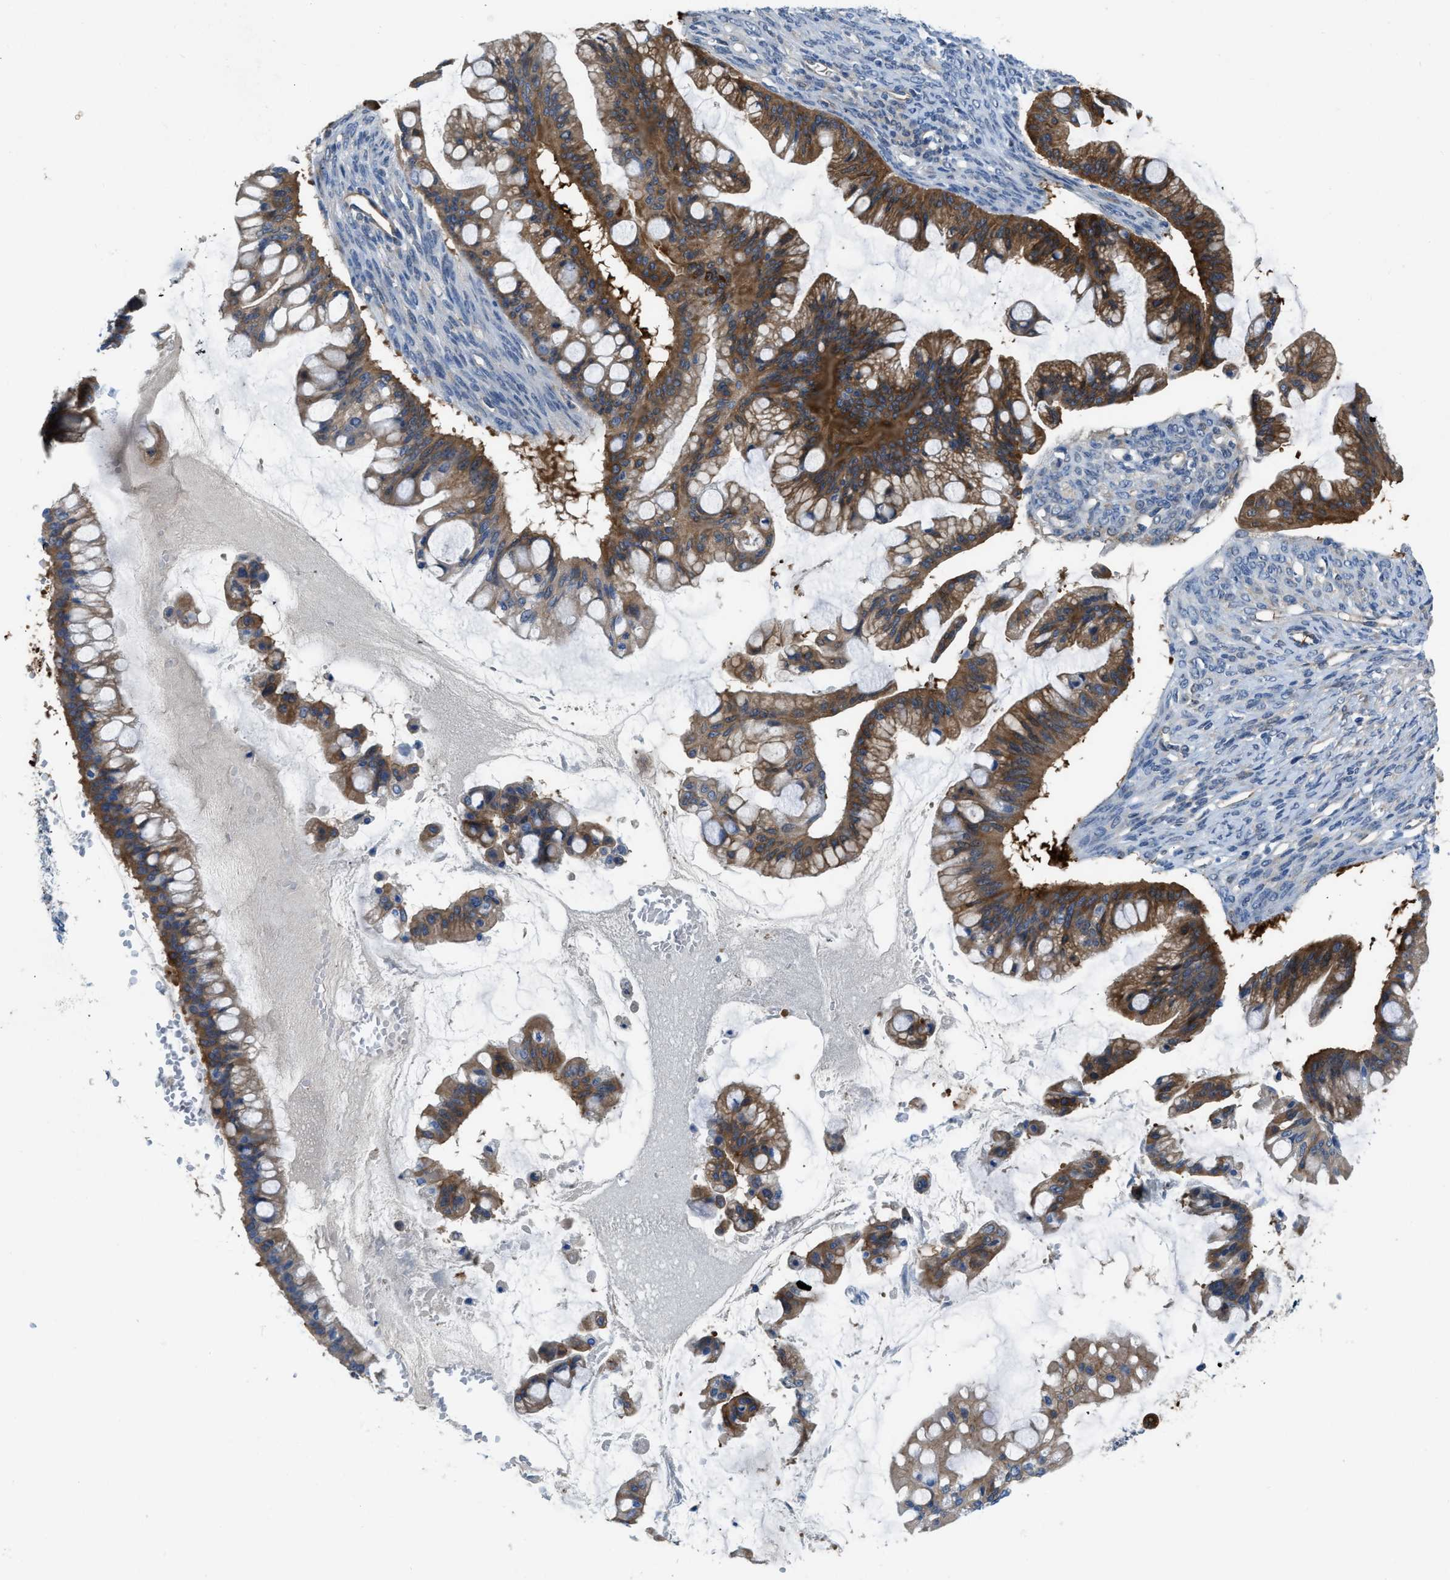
{"staining": {"intensity": "strong", "quantity": "25%-75%", "location": "cytoplasmic/membranous"}, "tissue": "ovarian cancer", "cell_type": "Tumor cells", "image_type": "cancer", "snomed": [{"axis": "morphology", "description": "Cystadenocarcinoma, mucinous, NOS"}, {"axis": "topography", "description": "Ovary"}], "caption": "Tumor cells show high levels of strong cytoplasmic/membranous expression in about 25%-75% of cells in ovarian mucinous cystadenocarcinoma.", "gene": "PFKP", "patient": {"sex": "female", "age": 73}}